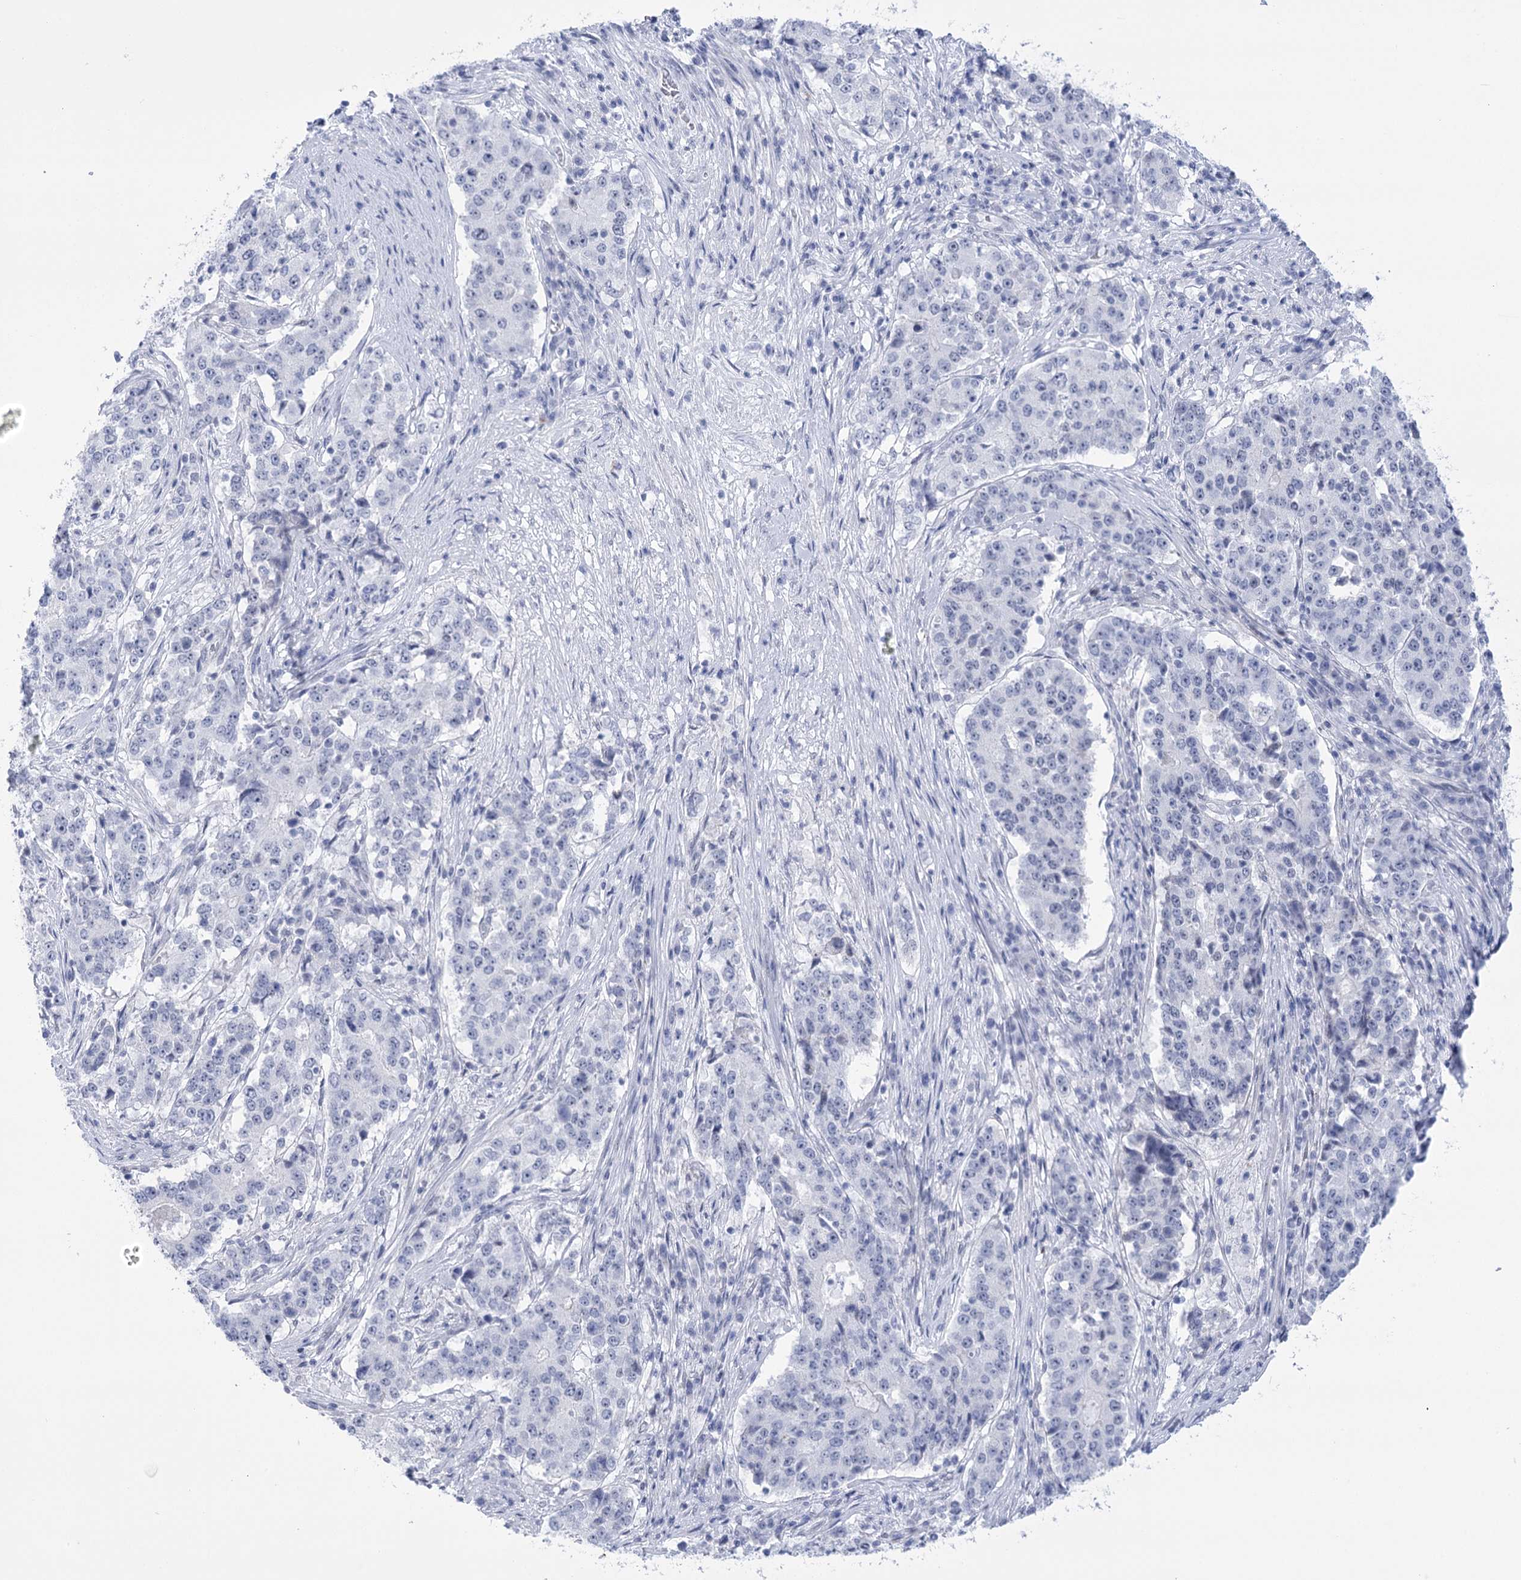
{"staining": {"intensity": "negative", "quantity": "none", "location": "none"}, "tissue": "stomach cancer", "cell_type": "Tumor cells", "image_type": "cancer", "snomed": [{"axis": "morphology", "description": "Adenocarcinoma, NOS"}, {"axis": "topography", "description": "Stomach"}], "caption": "The photomicrograph reveals no staining of tumor cells in stomach cancer (adenocarcinoma). (Brightfield microscopy of DAB IHC at high magnification).", "gene": "HORMAD1", "patient": {"sex": "male", "age": 59}}